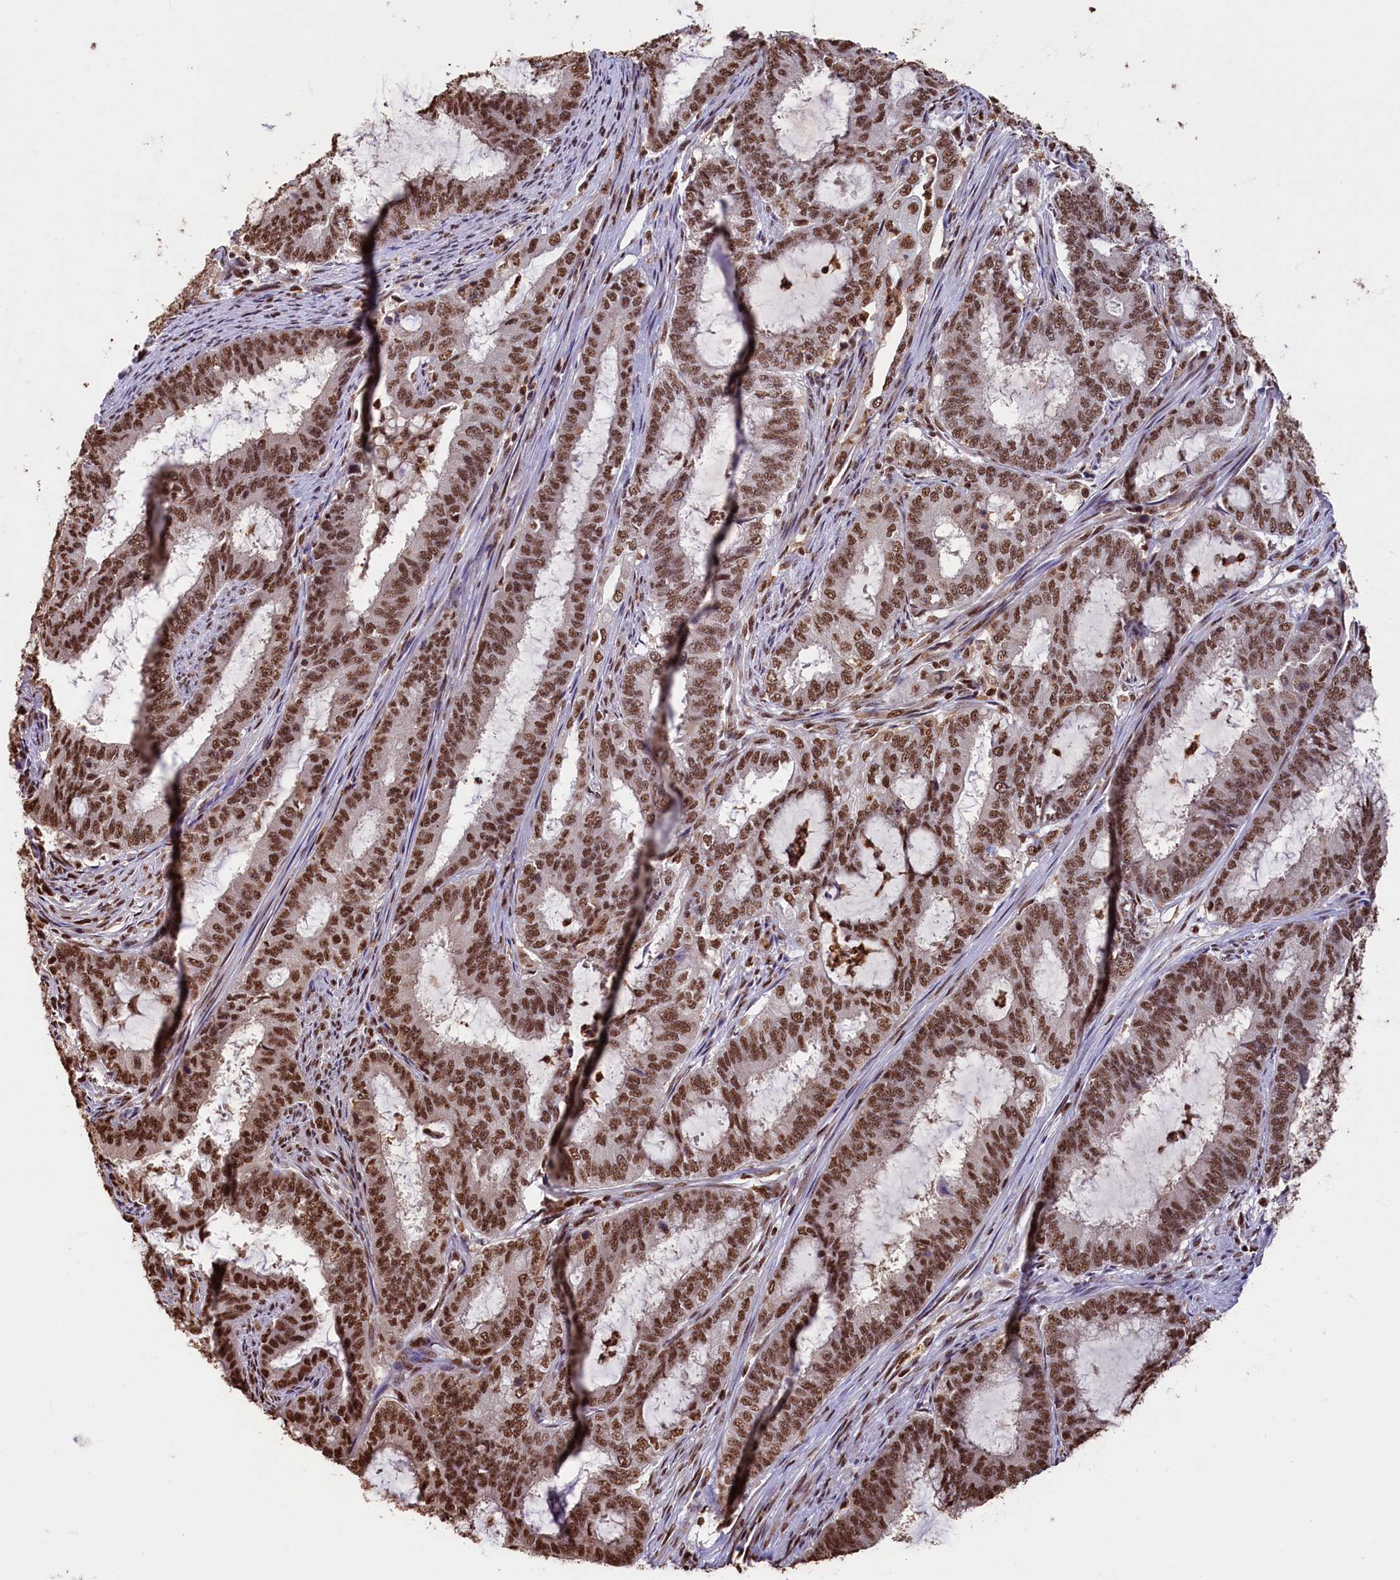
{"staining": {"intensity": "strong", "quantity": ">75%", "location": "nuclear"}, "tissue": "endometrial cancer", "cell_type": "Tumor cells", "image_type": "cancer", "snomed": [{"axis": "morphology", "description": "Adenocarcinoma, NOS"}, {"axis": "topography", "description": "Endometrium"}], "caption": "DAB (3,3'-diaminobenzidine) immunohistochemical staining of endometrial cancer reveals strong nuclear protein staining in approximately >75% of tumor cells.", "gene": "SNRPD2", "patient": {"sex": "female", "age": 51}}